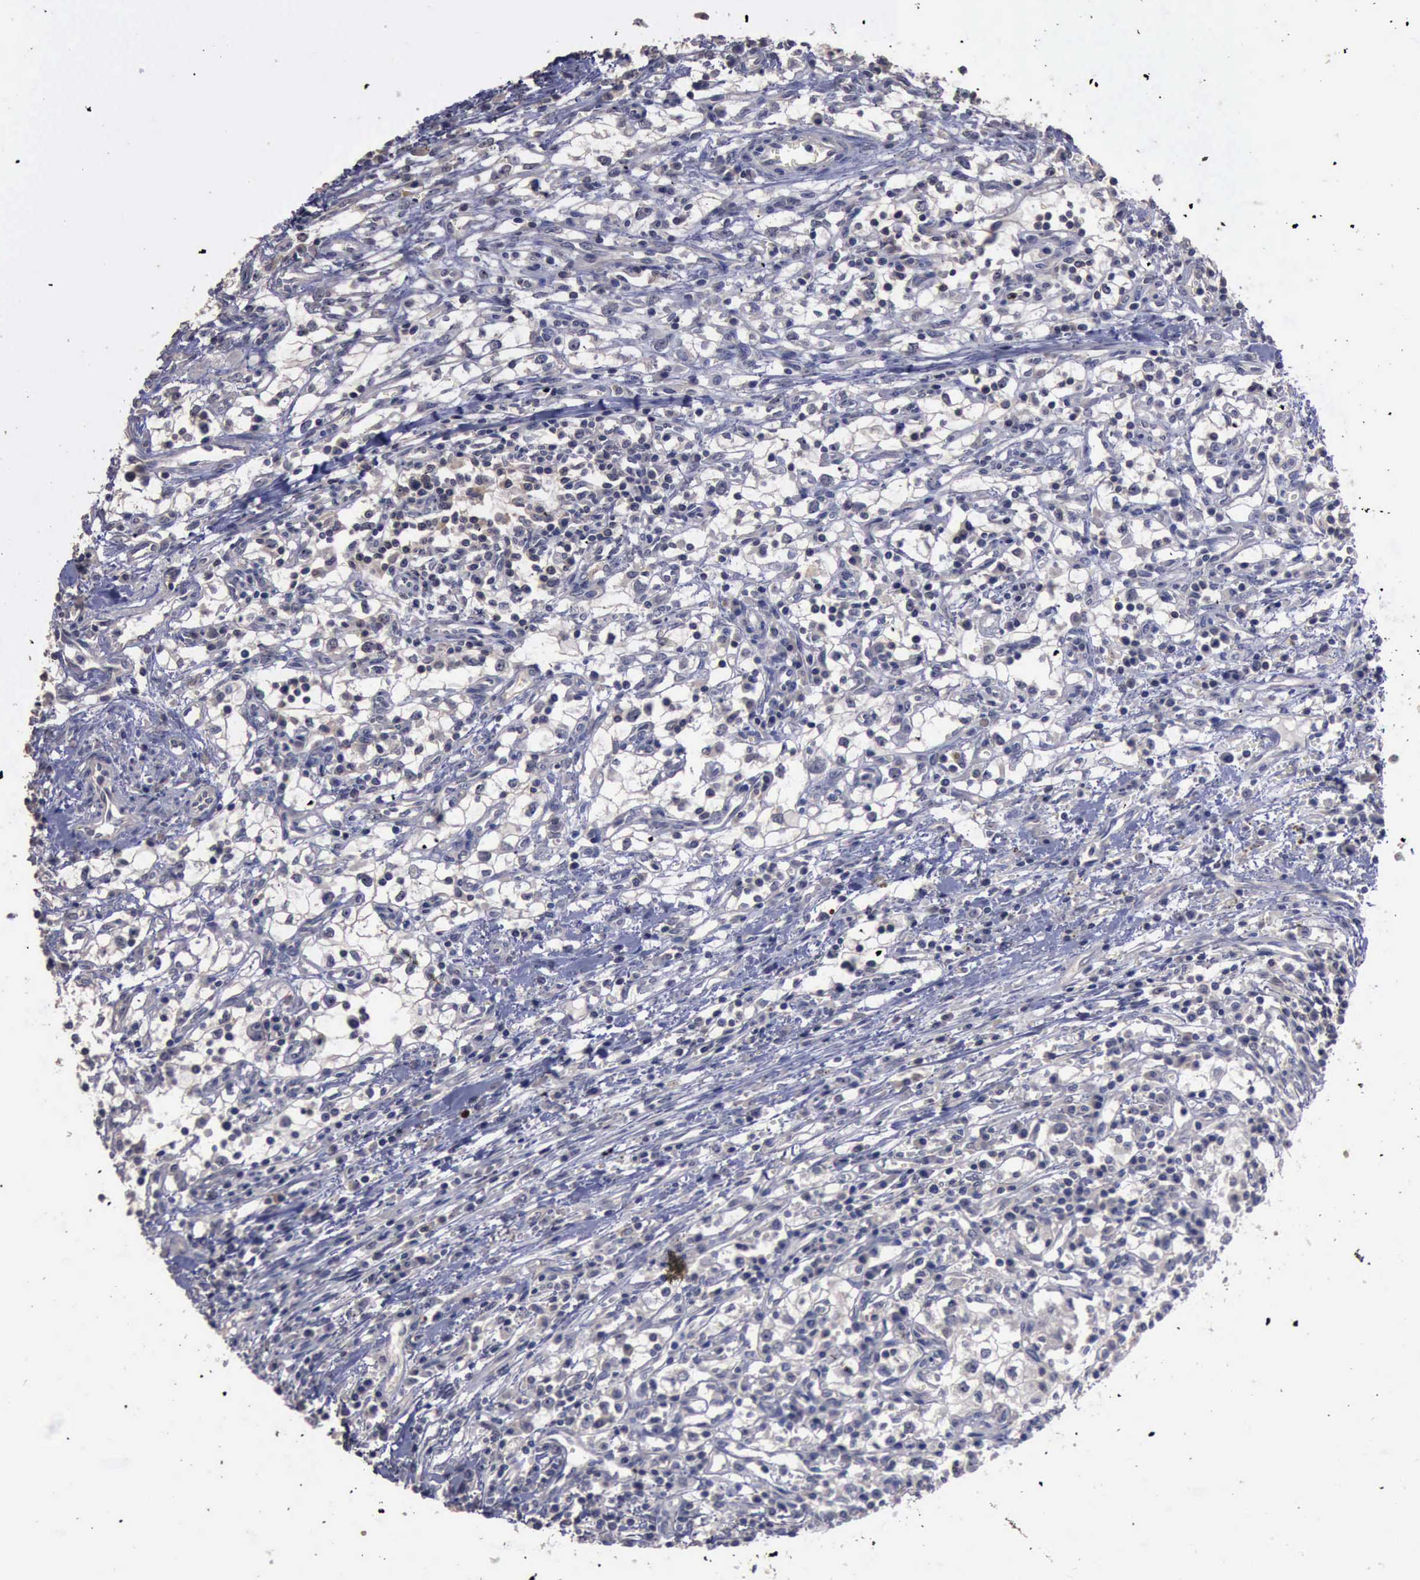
{"staining": {"intensity": "negative", "quantity": "none", "location": "none"}, "tissue": "renal cancer", "cell_type": "Tumor cells", "image_type": "cancer", "snomed": [{"axis": "morphology", "description": "Adenocarcinoma, NOS"}, {"axis": "topography", "description": "Kidney"}], "caption": "This is an immunohistochemistry micrograph of renal cancer. There is no staining in tumor cells.", "gene": "CRKL", "patient": {"sex": "male", "age": 82}}